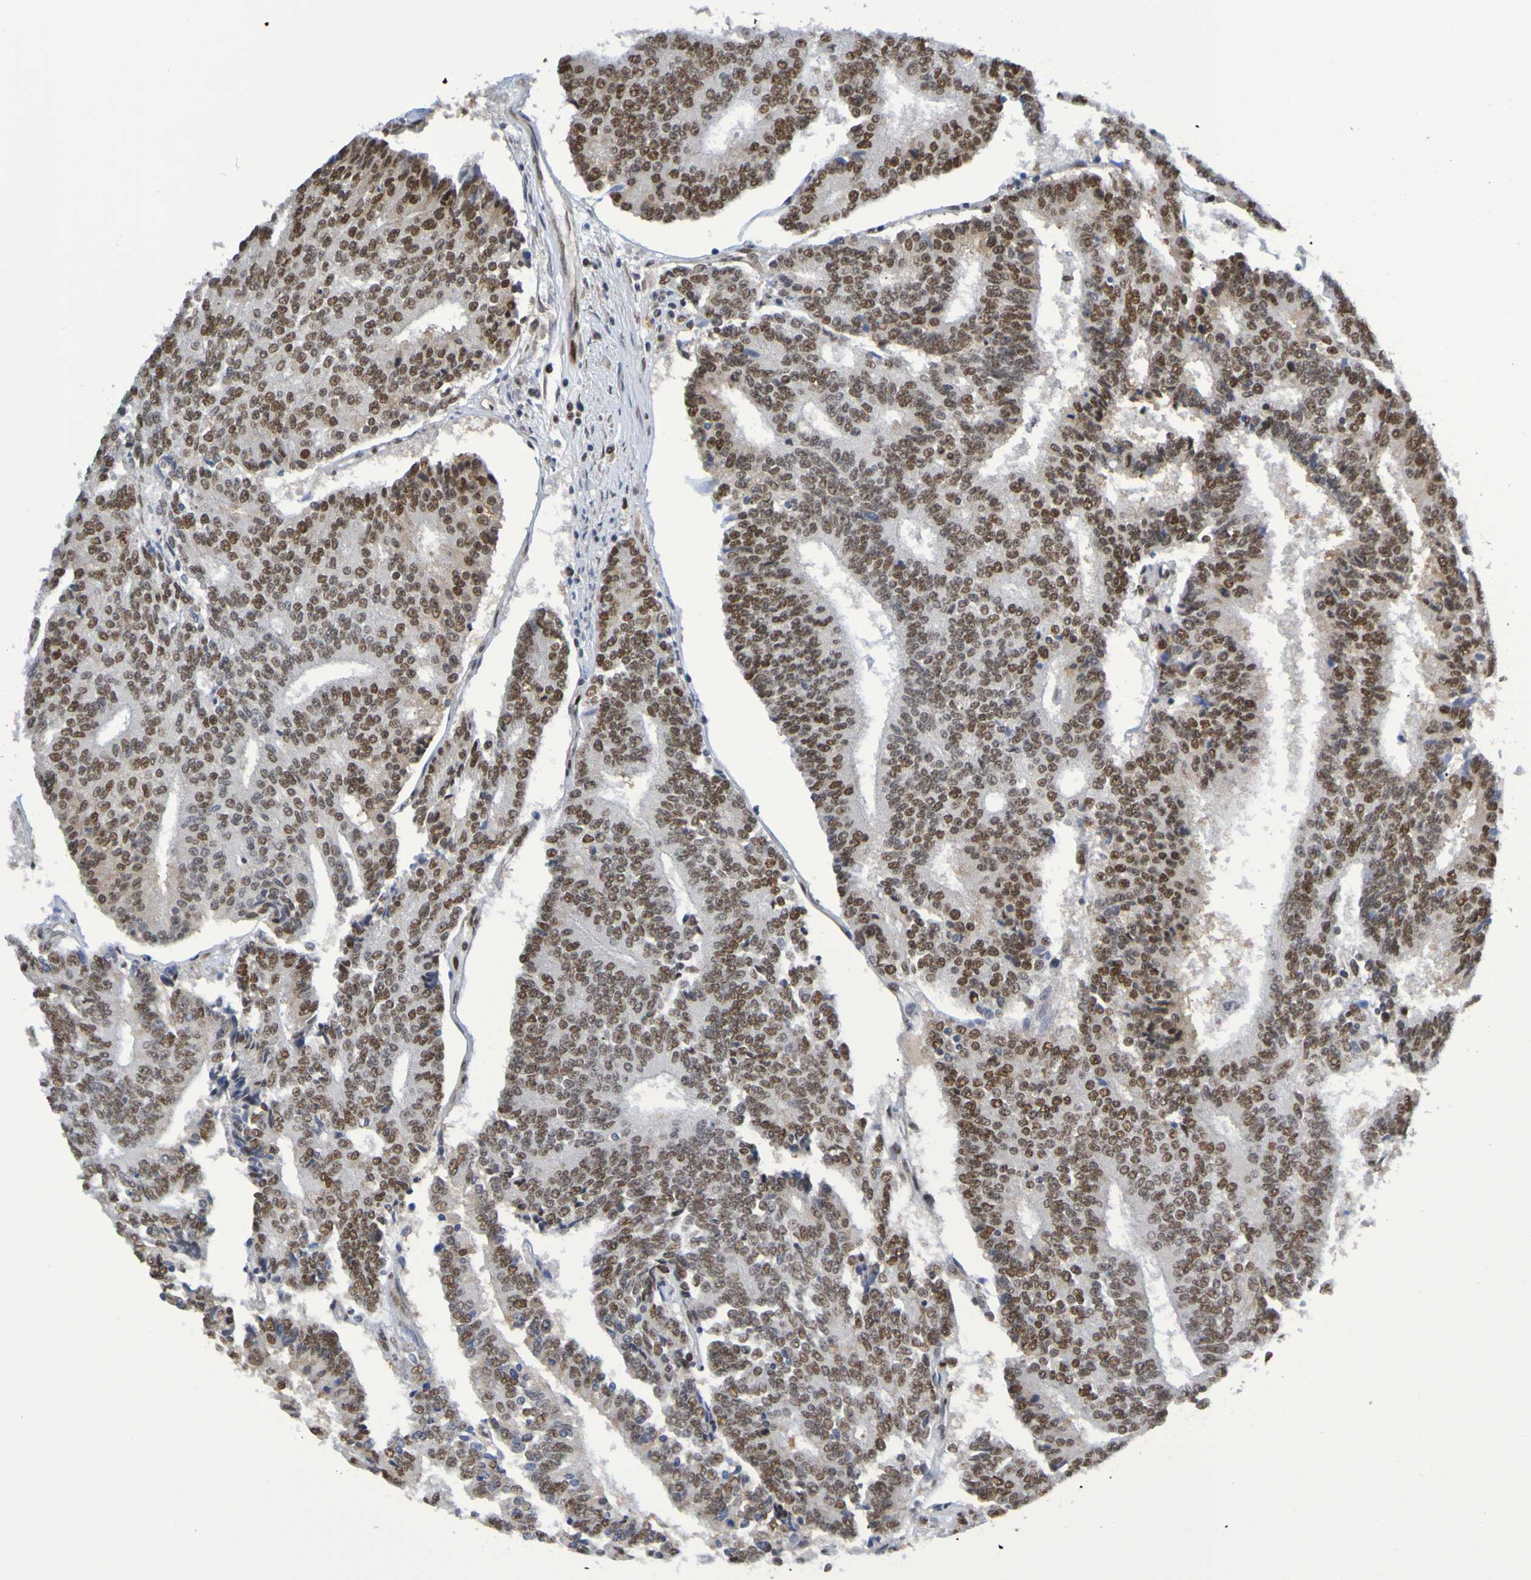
{"staining": {"intensity": "strong", "quantity": ">75%", "location": "nuclear"}, "tissue": "prostate cancer", "cell_type": "Tumor cells", "image_type": "cancer", "snomed": [{"axis": "morphology", "description": "Normal tissue, NOS"}, {"axis": "morphology", "description": "Adenocarcinoma, High grade"}, {"axis": "topography", "description": "Prostate"}, {"axis": "topography", "description": "Seminal veicle"}], "caption": "The histopathology image exhibits a brown stain indicating the presence of a protein in the nuclear of tumor cells in prostate cancer. Ihc stains the protein of interest in brown and the nuclei are stained blue.", "gene": "HDAC2", "patient": {"sex": "male", "age": 55}}